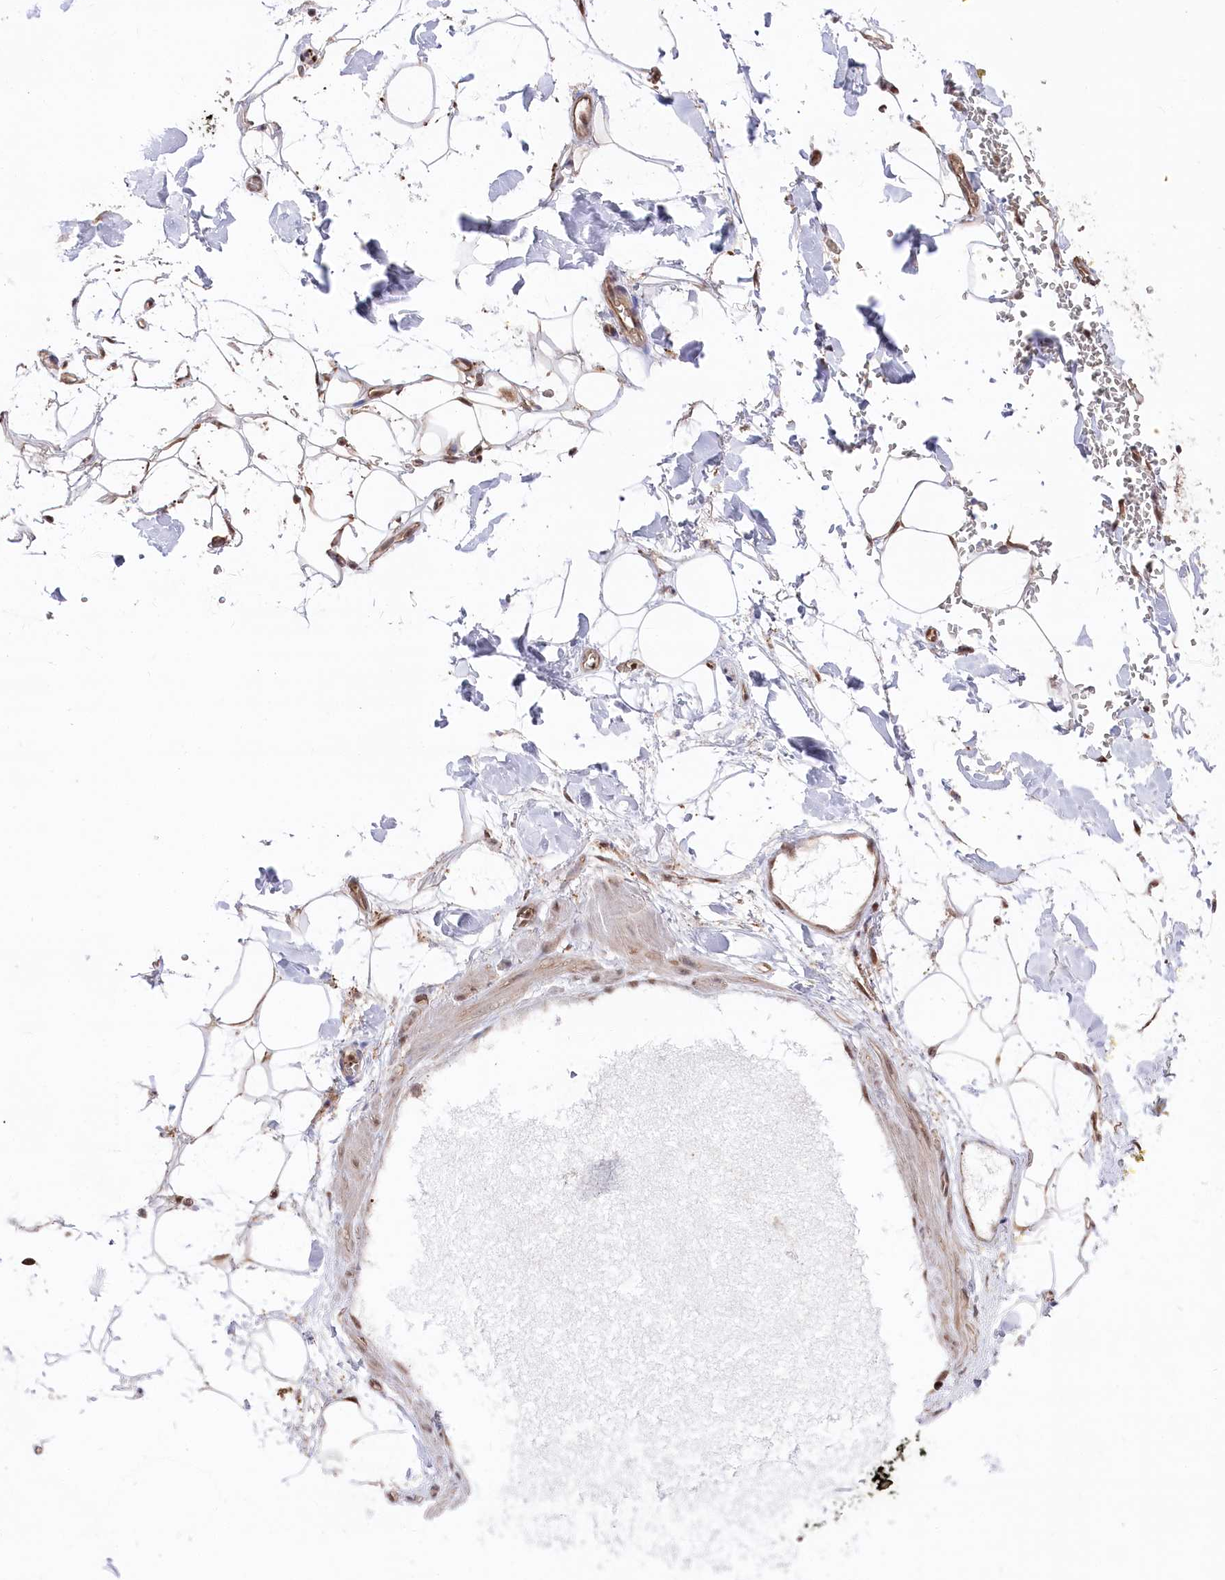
{"staining": {"intensity": "moderate", "quantity": ">75%", "location": "cytoplasmic/membranous,nuclear"}, "tissue": "adipose tissue", "cell_type": "Adipocytes", "image_type": "normal", "snomed": [{"axis": "morphology", "description": "Normal tissue, NOS"}, {"axis": "morphology", "description": "Adenocarcinoma, NOS"}, {"axis": "topography", "description": "Pancreas"}, {"axis": "topography", "description": "Peripheral nerve tissue"}], "caption": "A histopathology image of adipose tissue stained for a protein shows moderate cytoplasmic/membranous,nuclear brown staining in adipocytes.", "gene": "PSMA1", "patient": {"sex": "male", "age": 59}}